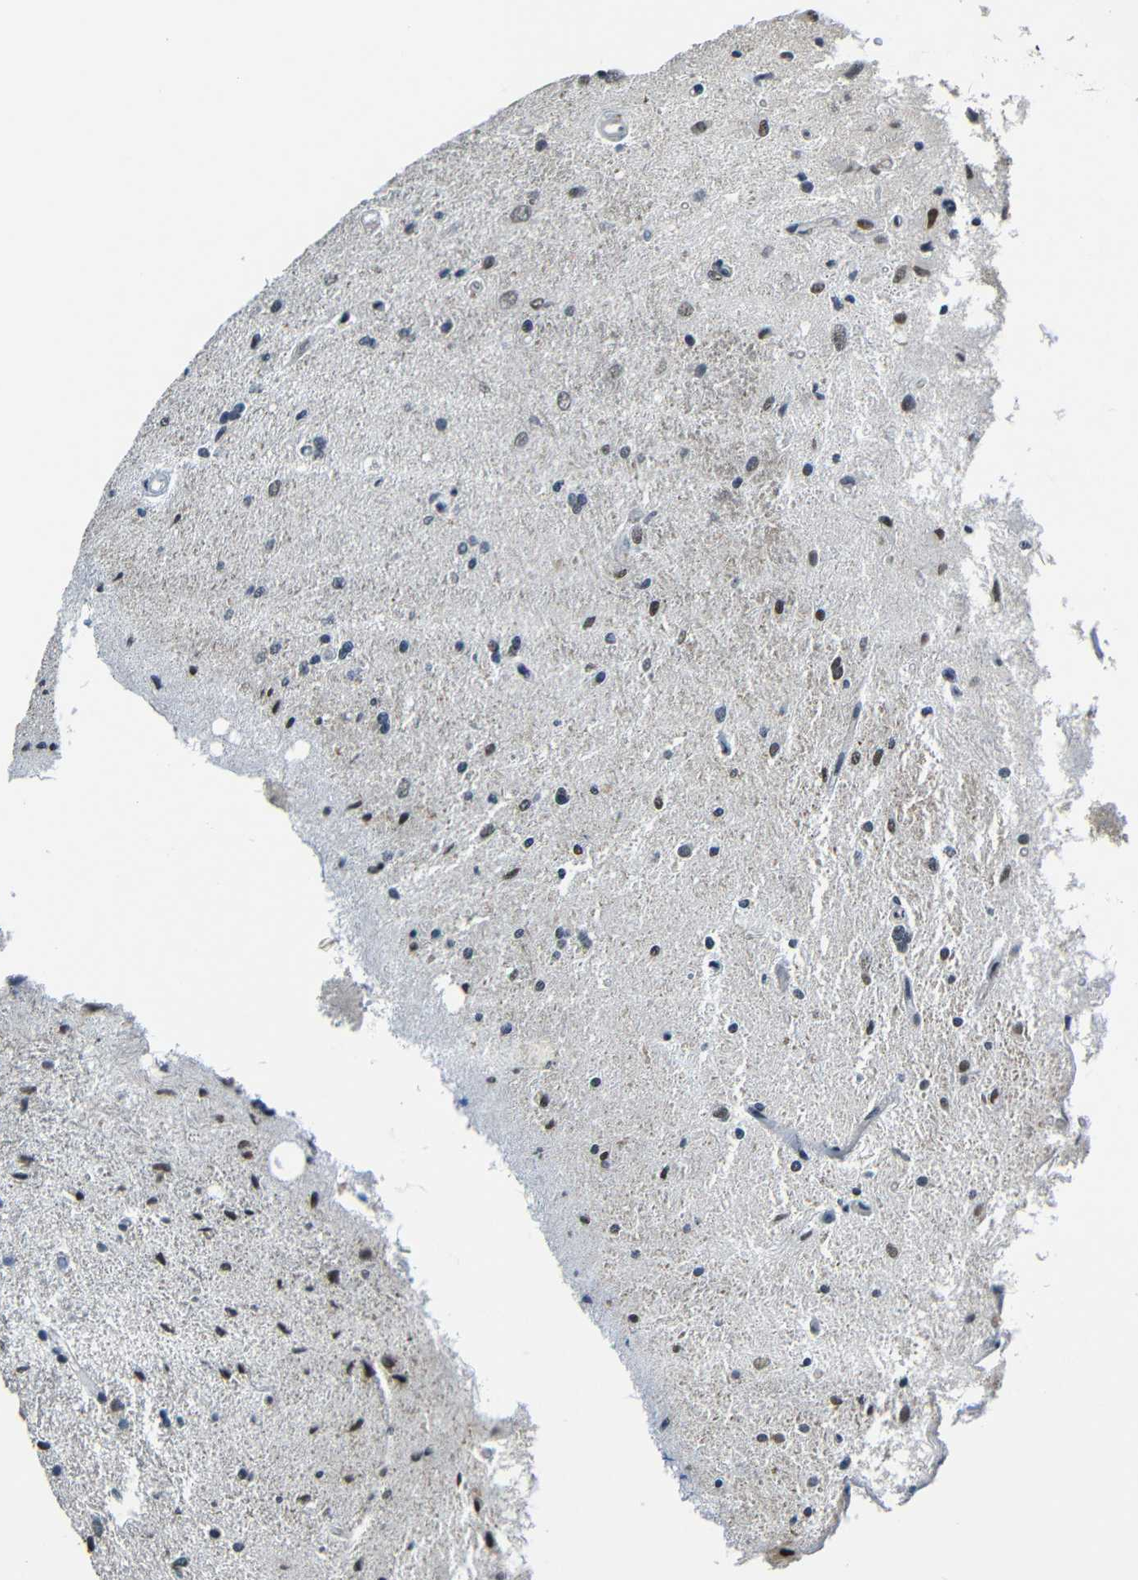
{"staining": {"intensity": "moderate", "quantity": "<25%", "location": "nuclear"}, "tissue": "glioma", "cell_type": "Tumor cells", "image_type": "cancer", "snomed": [{"axis": "morphology", "description": "Glioma, malignant, Low grade"}, {"axis": "topography", "description": "Brain"}], "caption": "Immunohistochemistry of human glioma shows low levels of moderate nuclear expression in approximately <25% of tumor cells. The staining is performed using DAB (3,3'-diaminobenzidine) brown chromogen to label protein expression. The nuclei are counter-stained blue using hematoxylin.", "gene": "TCF7L2", "patient": {"sex": "male", "age": 77}}